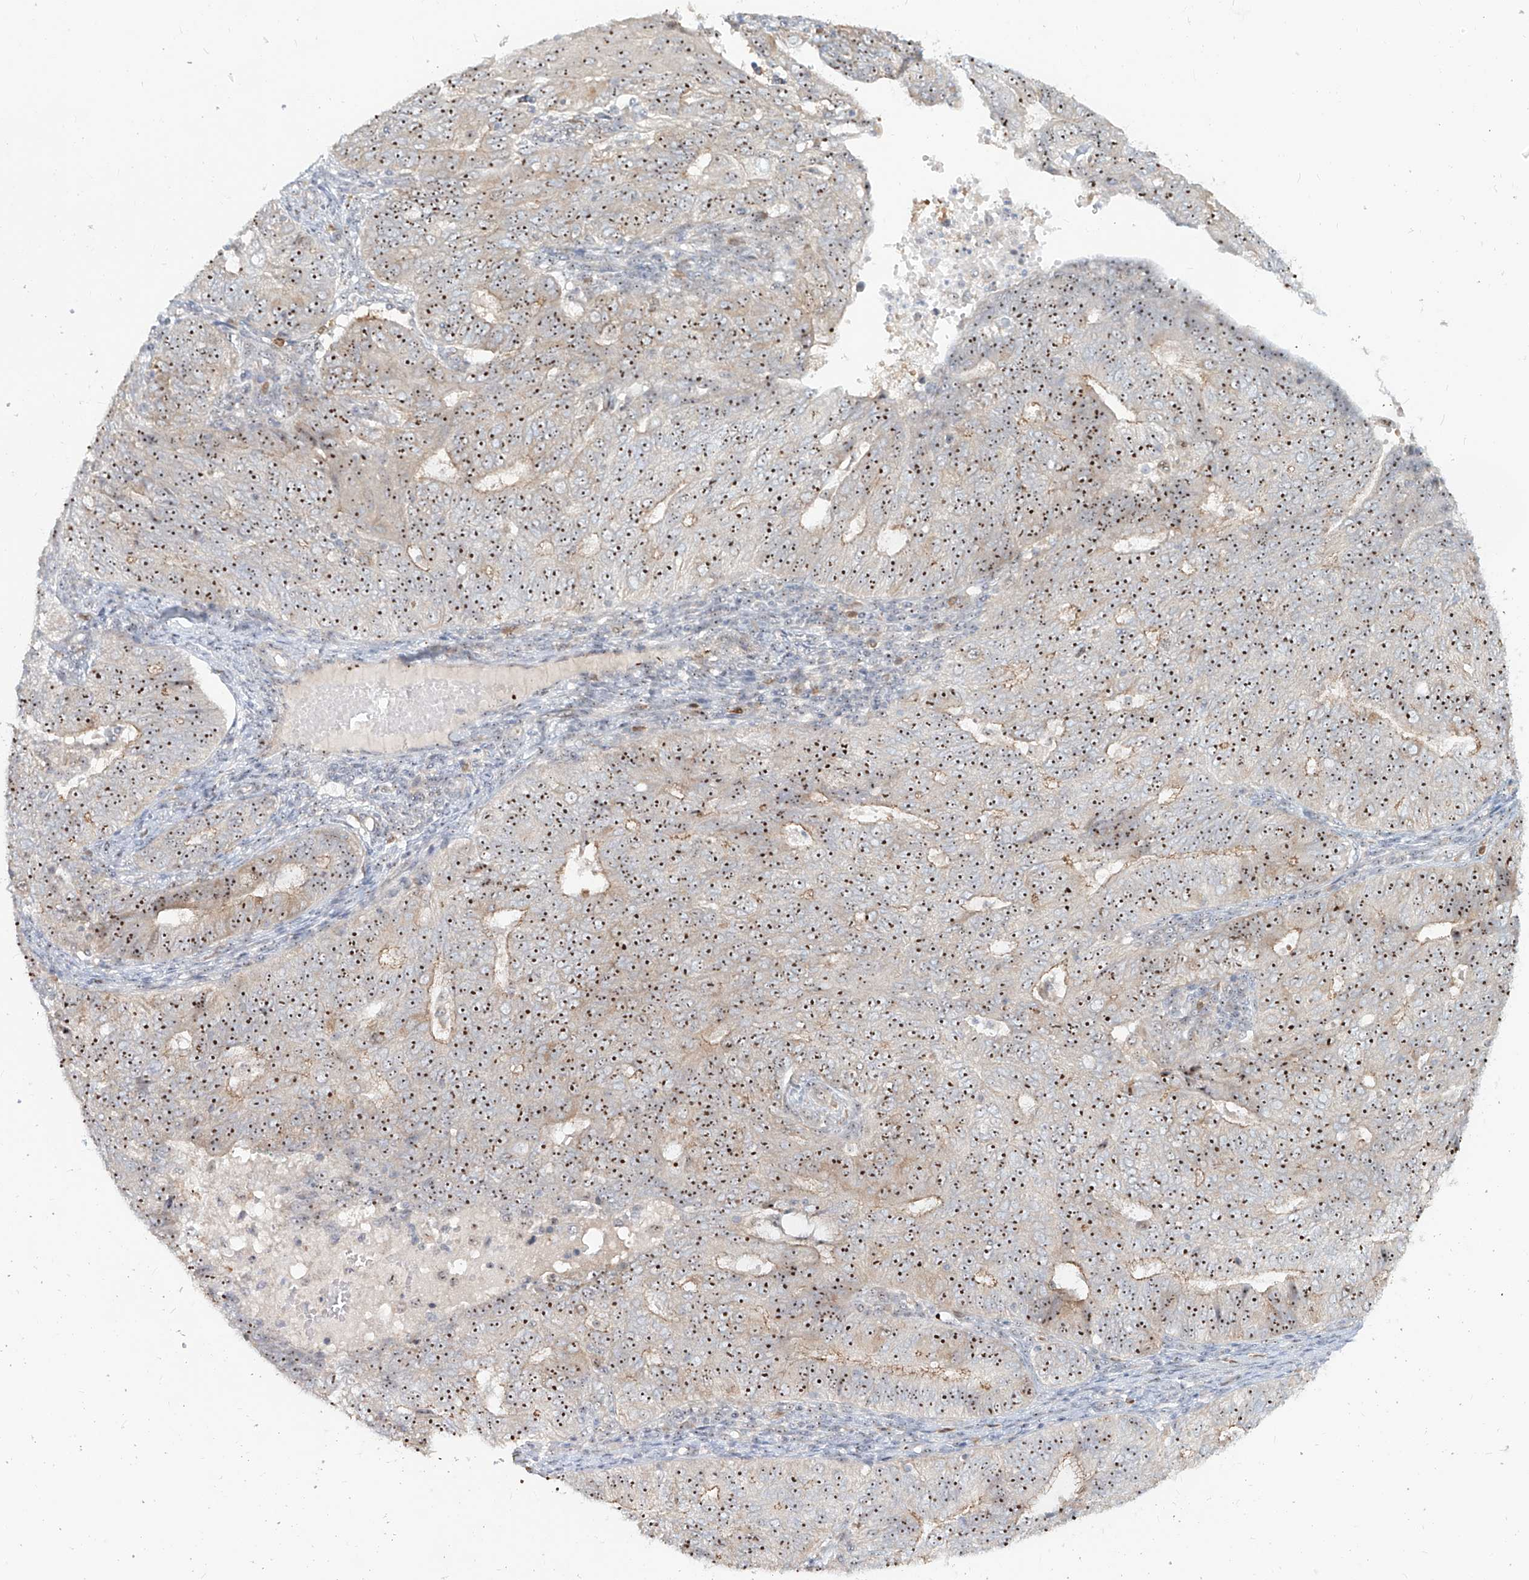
{"staining": {"intensity": "strong", "quantity": ">75%", "location": "nuclear"}, "tissue": "endometrial cancer", "cell_type": "Tumor cells", "image_type": "cancer", "snomed": [{"axis": "morphology", "description": "Adenocarcinoma, NOS"}, {"axis": "topography", "description": "Endometrium"}], "caption": "Protein analysis of adenocarcinoma (endometrial) tissue demonstrates strong nuclear positivity in approximately >75% of tumor cells.", "gene": "BYSL", "patient": {"sex": "female", "age": 32}}